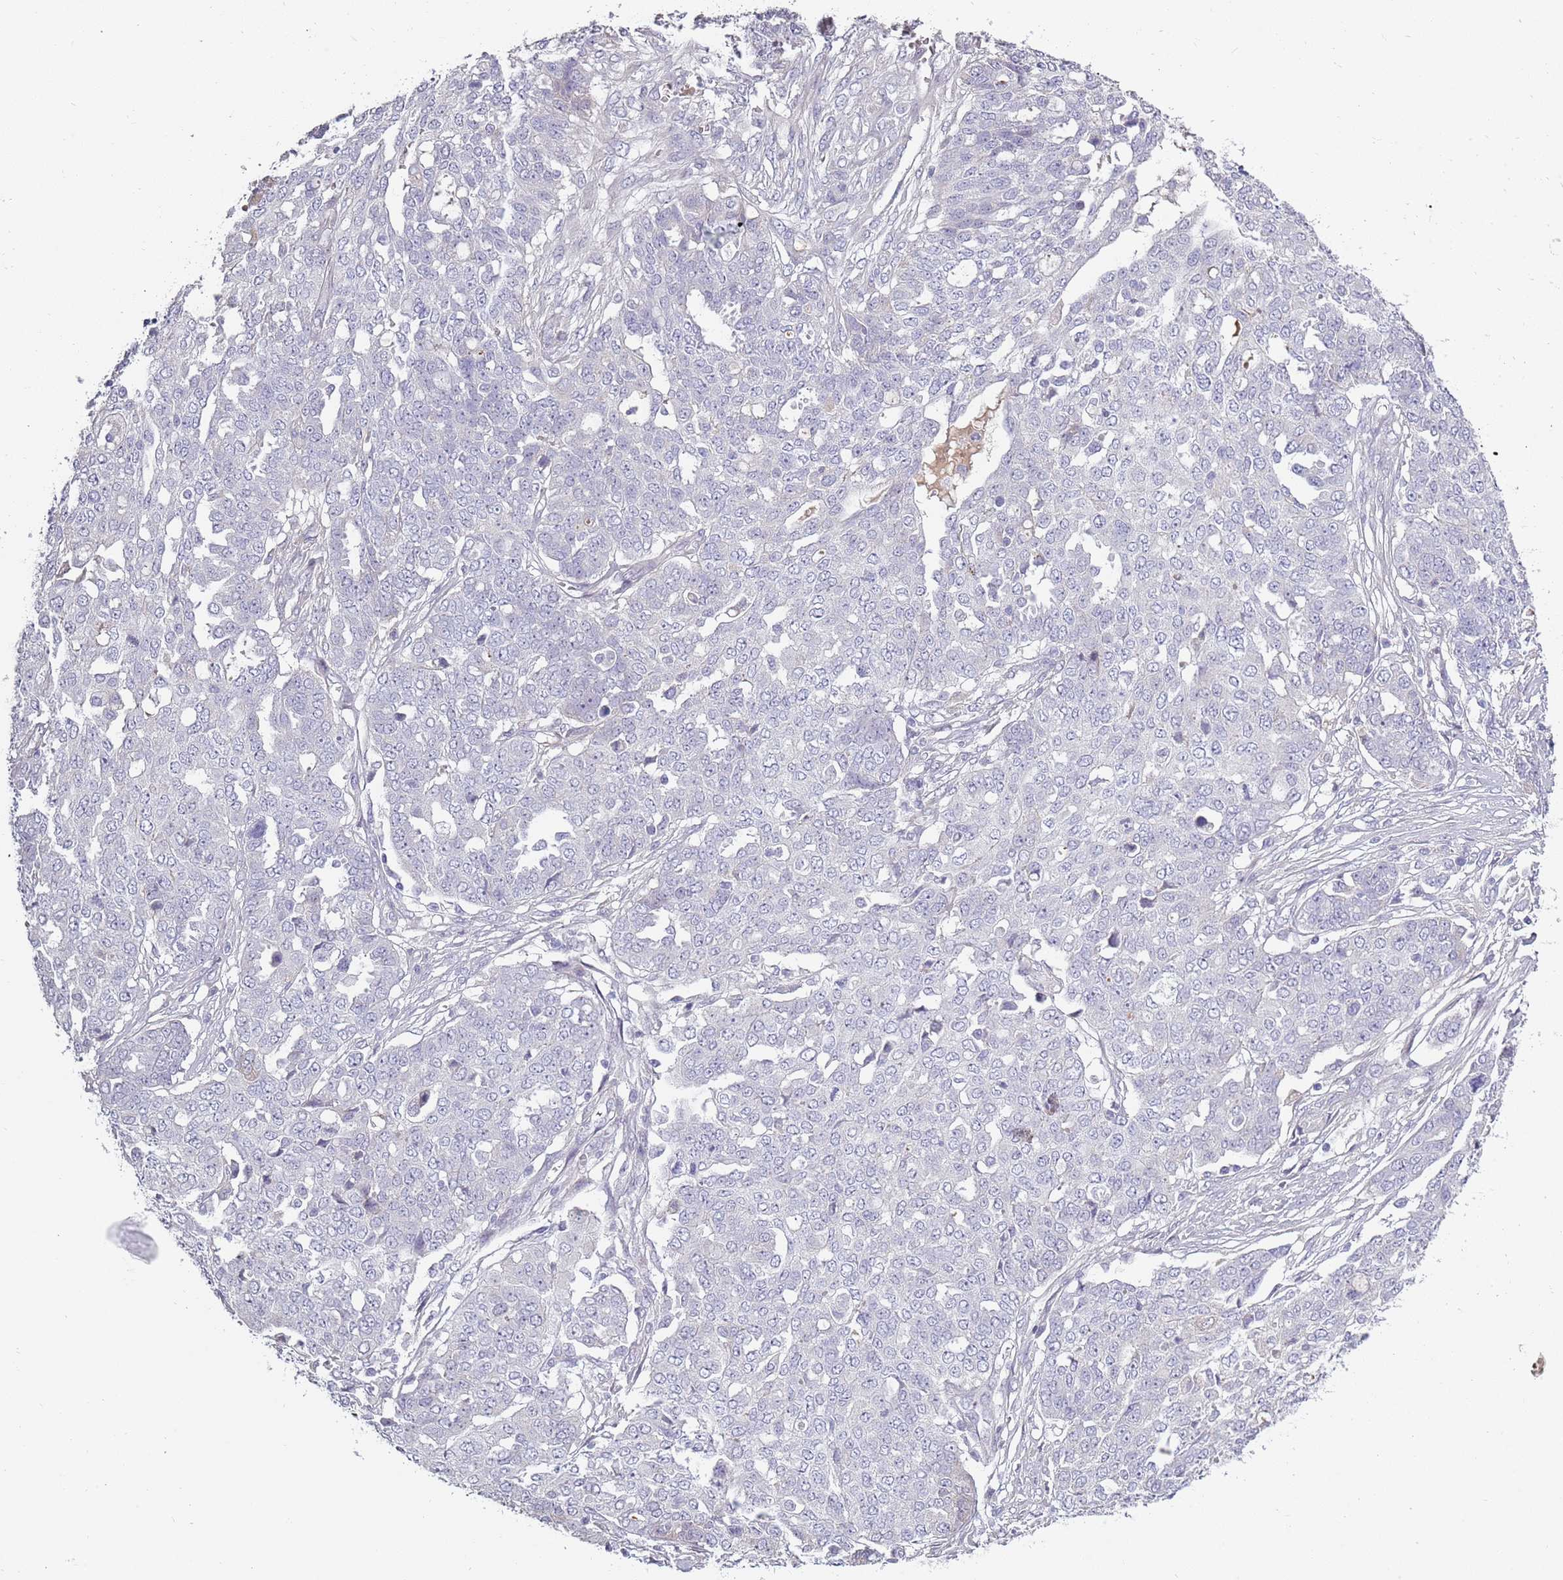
{"staining": {"intensity": "negative", "quantity": "none", "location": "none"}, "tissue": "ovarian cancer", "cell_type": "Tumor cells", "image_type": "cancer", "snomed": [{"axis": "morphology", "description": "Cystadenocarcinoma, serous, NOS"}, {"axis": "topography", "description": "Soft tissue"}, {"axis": "topography", "description": "Ovary"}], "caption": "Protein analysis of ovarian cancer exhibits no significant expression in tumor cells.", "gene": "TNFRSF6B", "patient": {"sex": "female", "age": 57}}